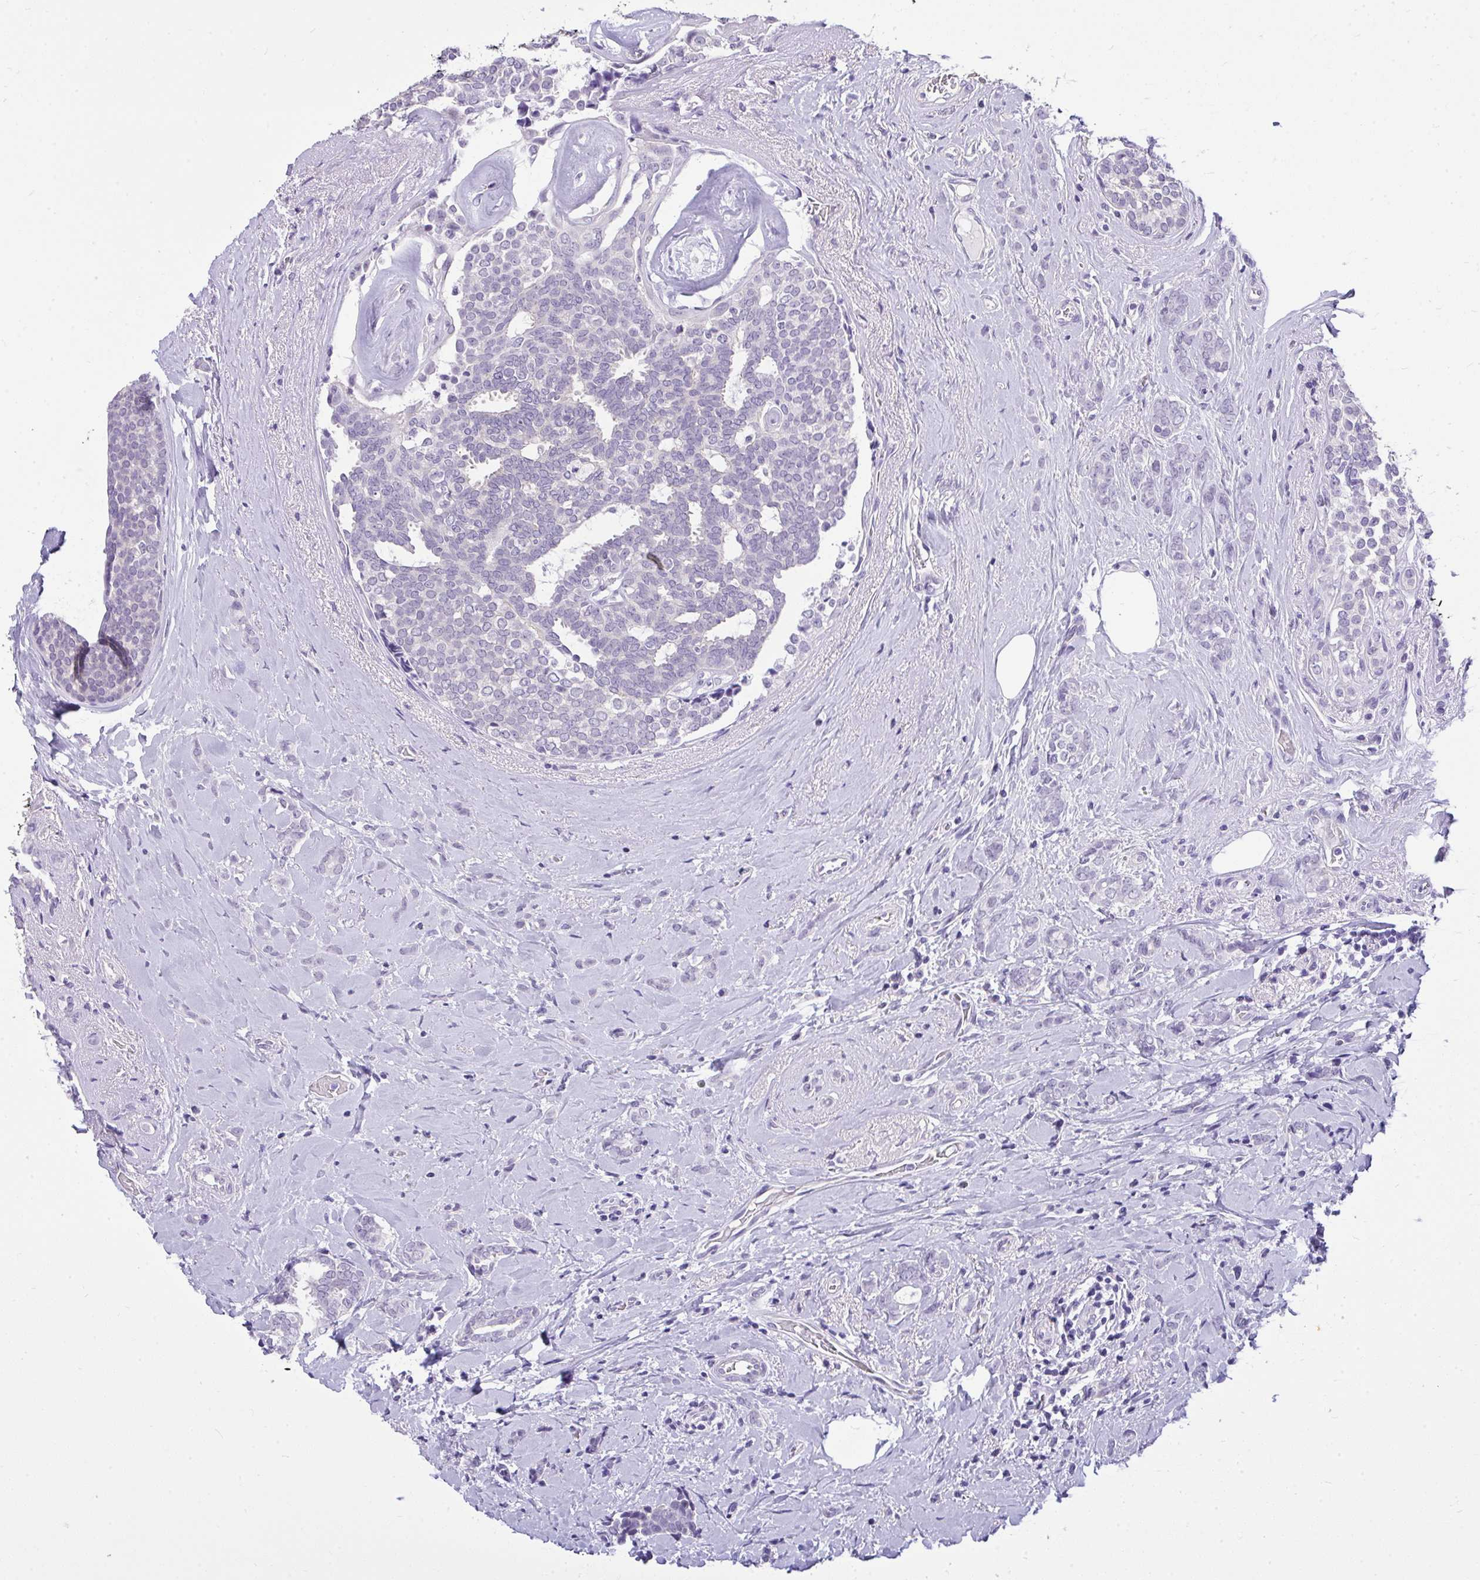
{"staining": {"intensity": "negative", "quantity": "none", "location": "none"}, "tissue": "breast cancer", "cell_type": "Tumor cells", "image_type": "cancer", "snomed": [{"axis": "morphology", "description": "Intraductal carcinoma, in situ"}, {"axis": "morphology", "description": "Duct carcinoma"}, {"axis": "morphology", "description": "Lobular carcinoma, in situ"}, {"axis": "topography", "description": "Breast"}], "caption": "A high-resolution micrograph shows immunohistochemistry (IHC) staining of breast invasive ductal carcinoma, which demonstrates no significant expression in tumor cells.", "gene": "PRM2", "patient": {"sex": "female", "age": 44}}